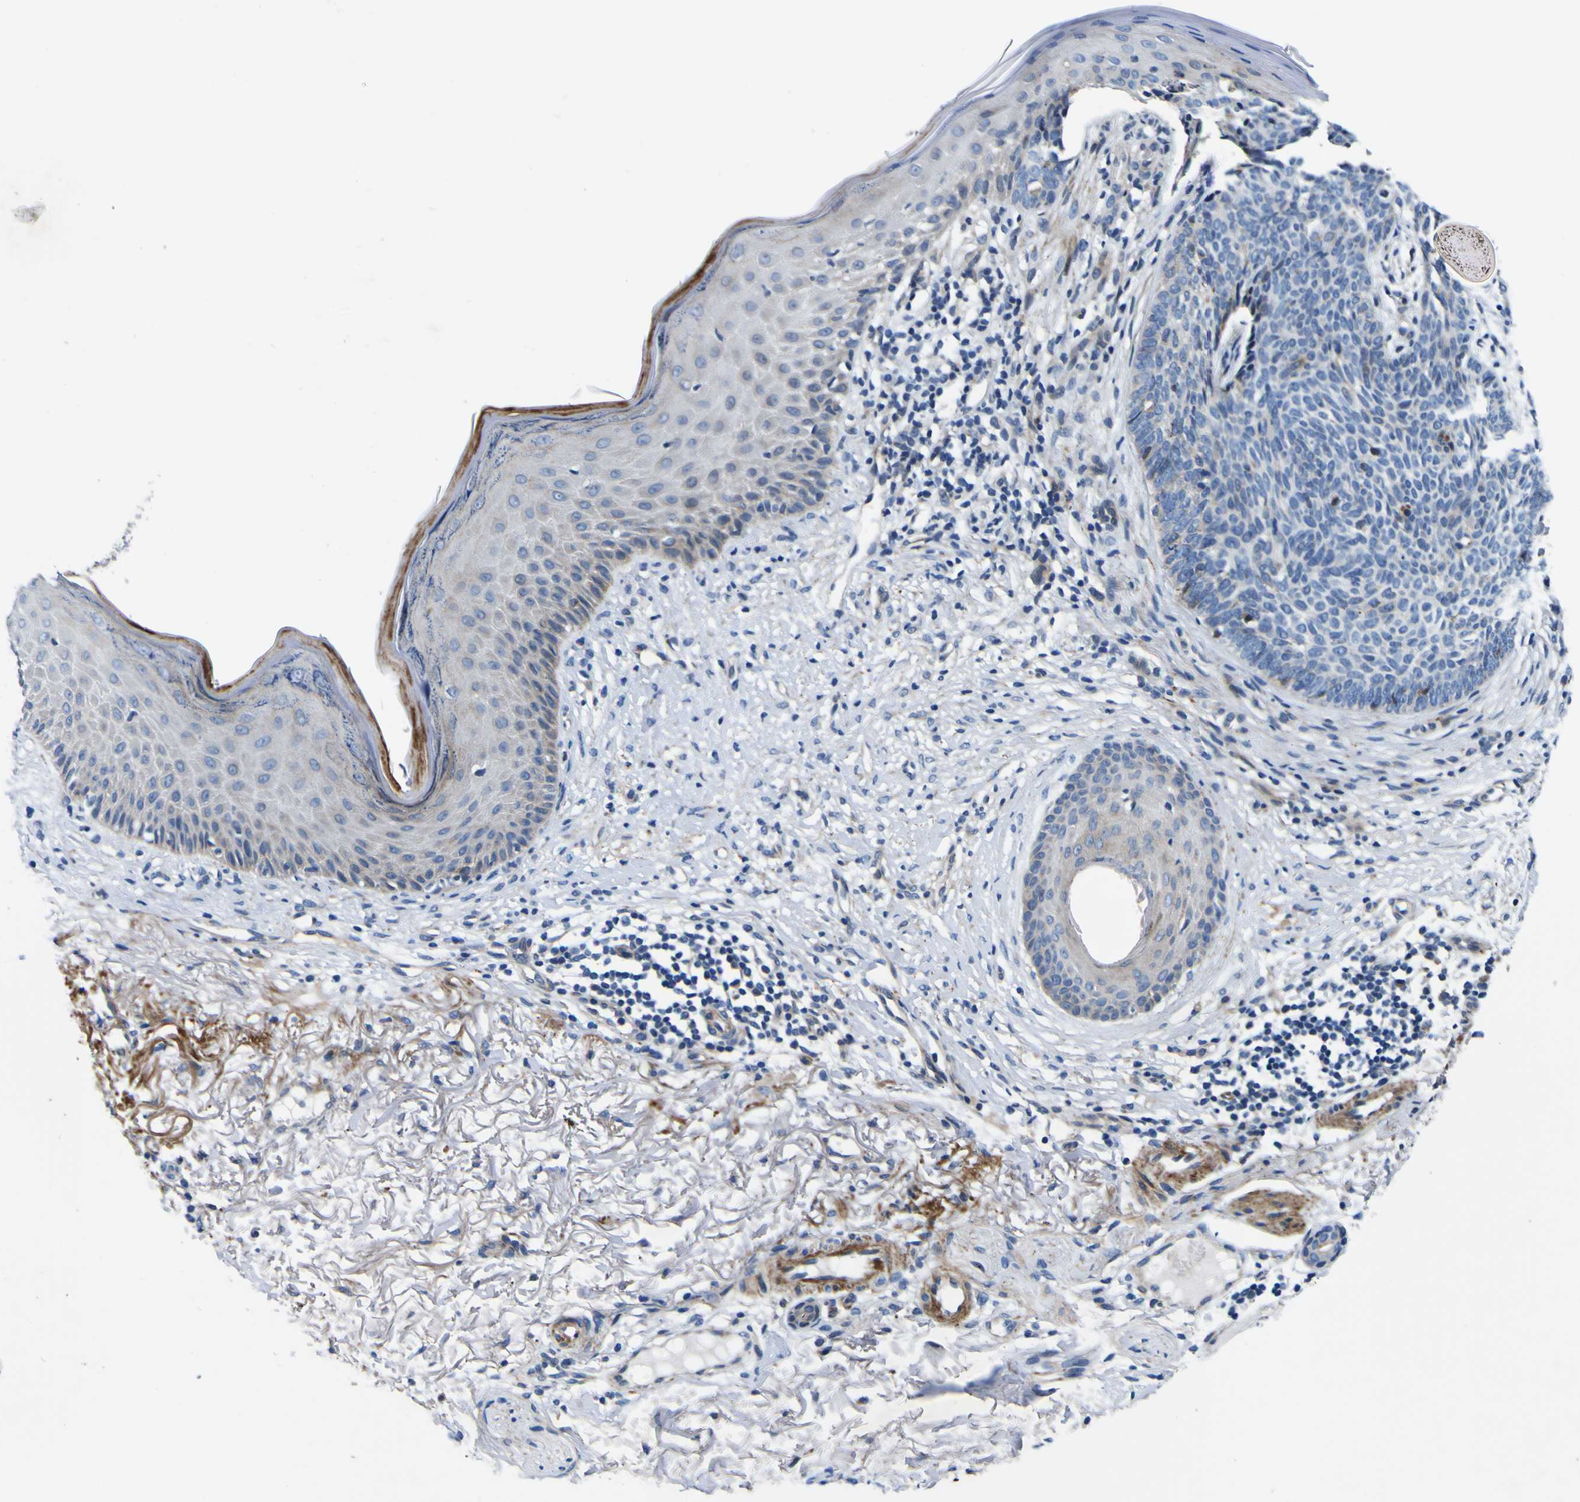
{"staining": {"intensity": "weak", "quantity": "<25%", "location": "cytoplasmic/membranous"}, "tissue": "skin cancer", "cell_type": "Tumor cells", "image_type": "cancer", "snomed": [{"axis": "morphology", "description": "Basal cell carcinoma"}, {"axis": "topography", "description": "Skin"}], "caption": "IHC photomicrograph of skin basal cell carcinoma stained for a protein (brown), which shows no positivity in tumor cells.", "gene": "AGAP3", "patient": {"sex": "female", "age": 70}}